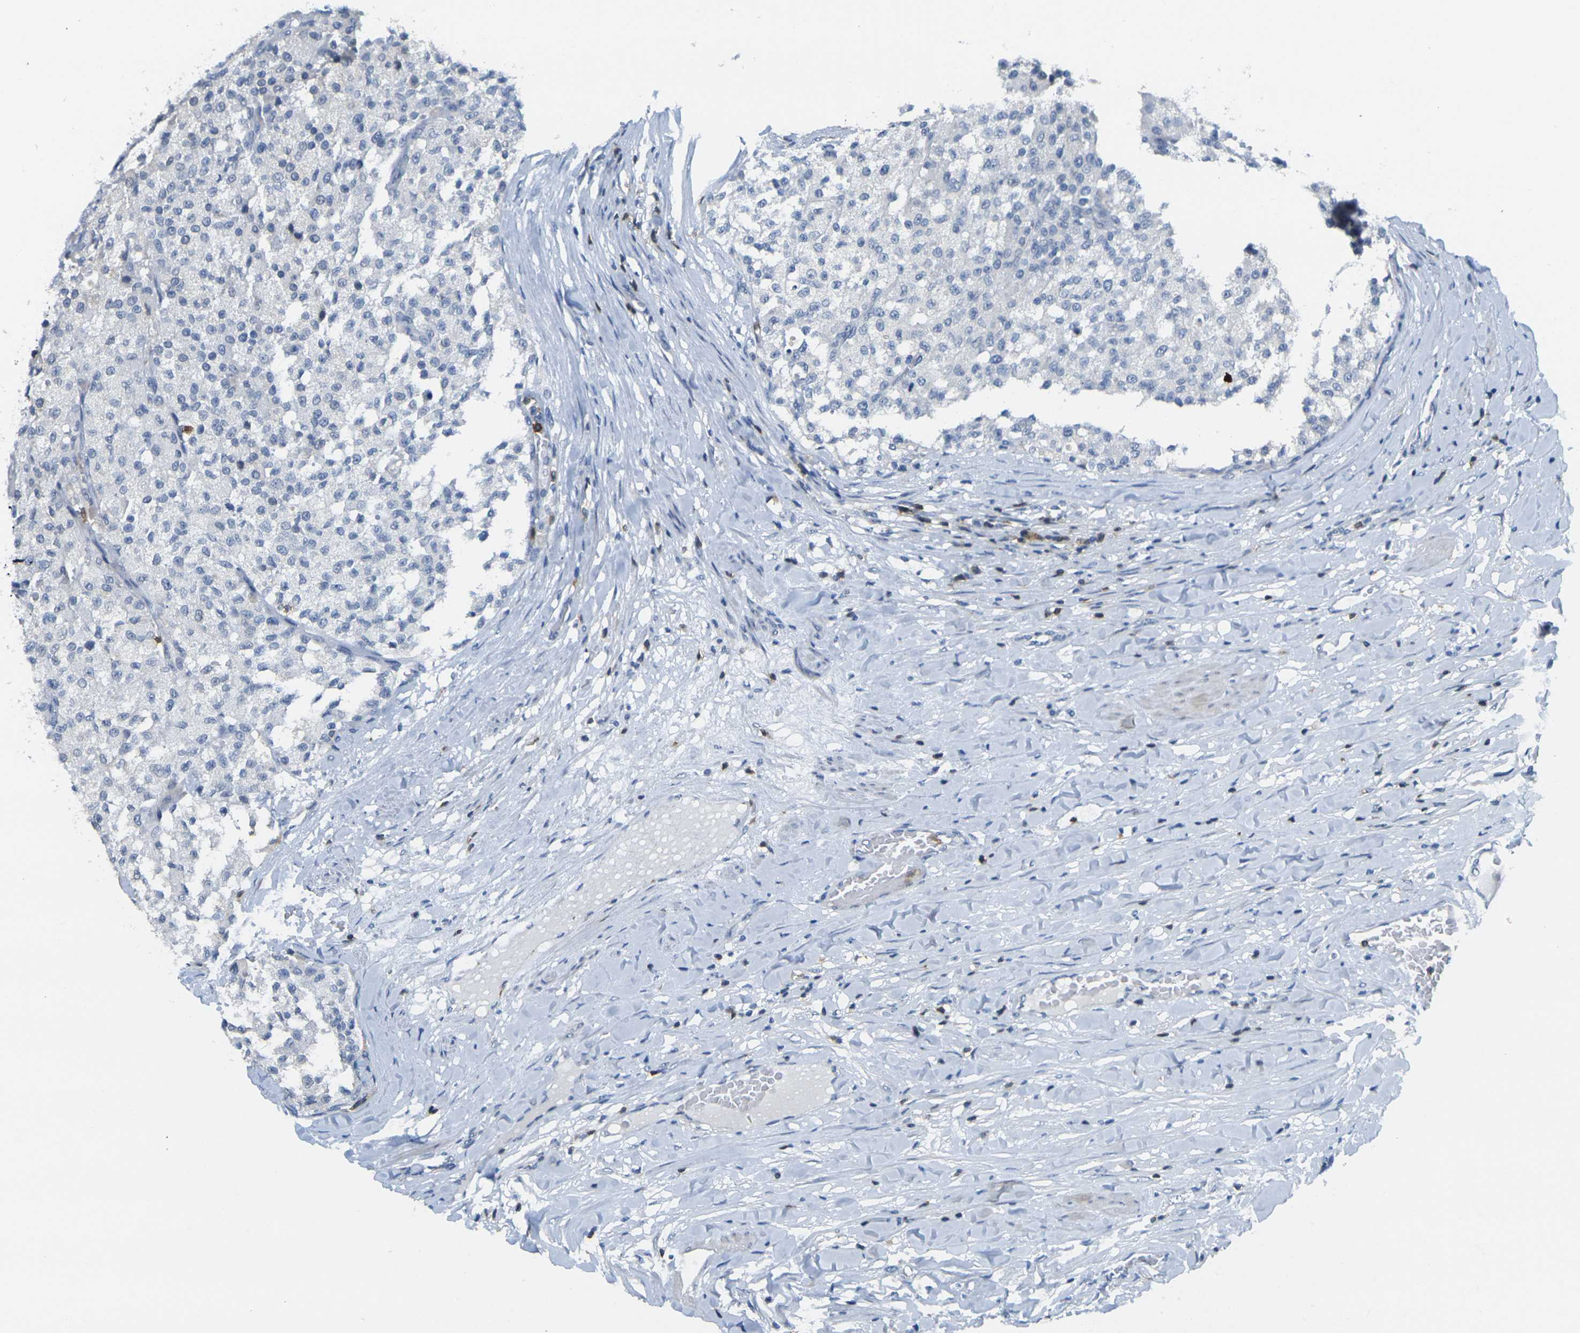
{"staining": {"intensity": "negative", "quantity": "none", "location": "none"}, "tissue": "testis cancer", "cell_type": "Tumor cells", "image_type": "cancer", "snomed": [{"axis": "morphology", "description": "Seminoma, NOS"}, {"axis": "topography", "description": "Testis"}], "caption": "Tumor cells show no significant protein expression in testis cancer. (DAB (3,3'-diaminobenzidine) immunohistochemistry (IHC) with hematoxylin counter stain).", "gene": "CD3D", "patient": {"sex": "male", "age": 59}}